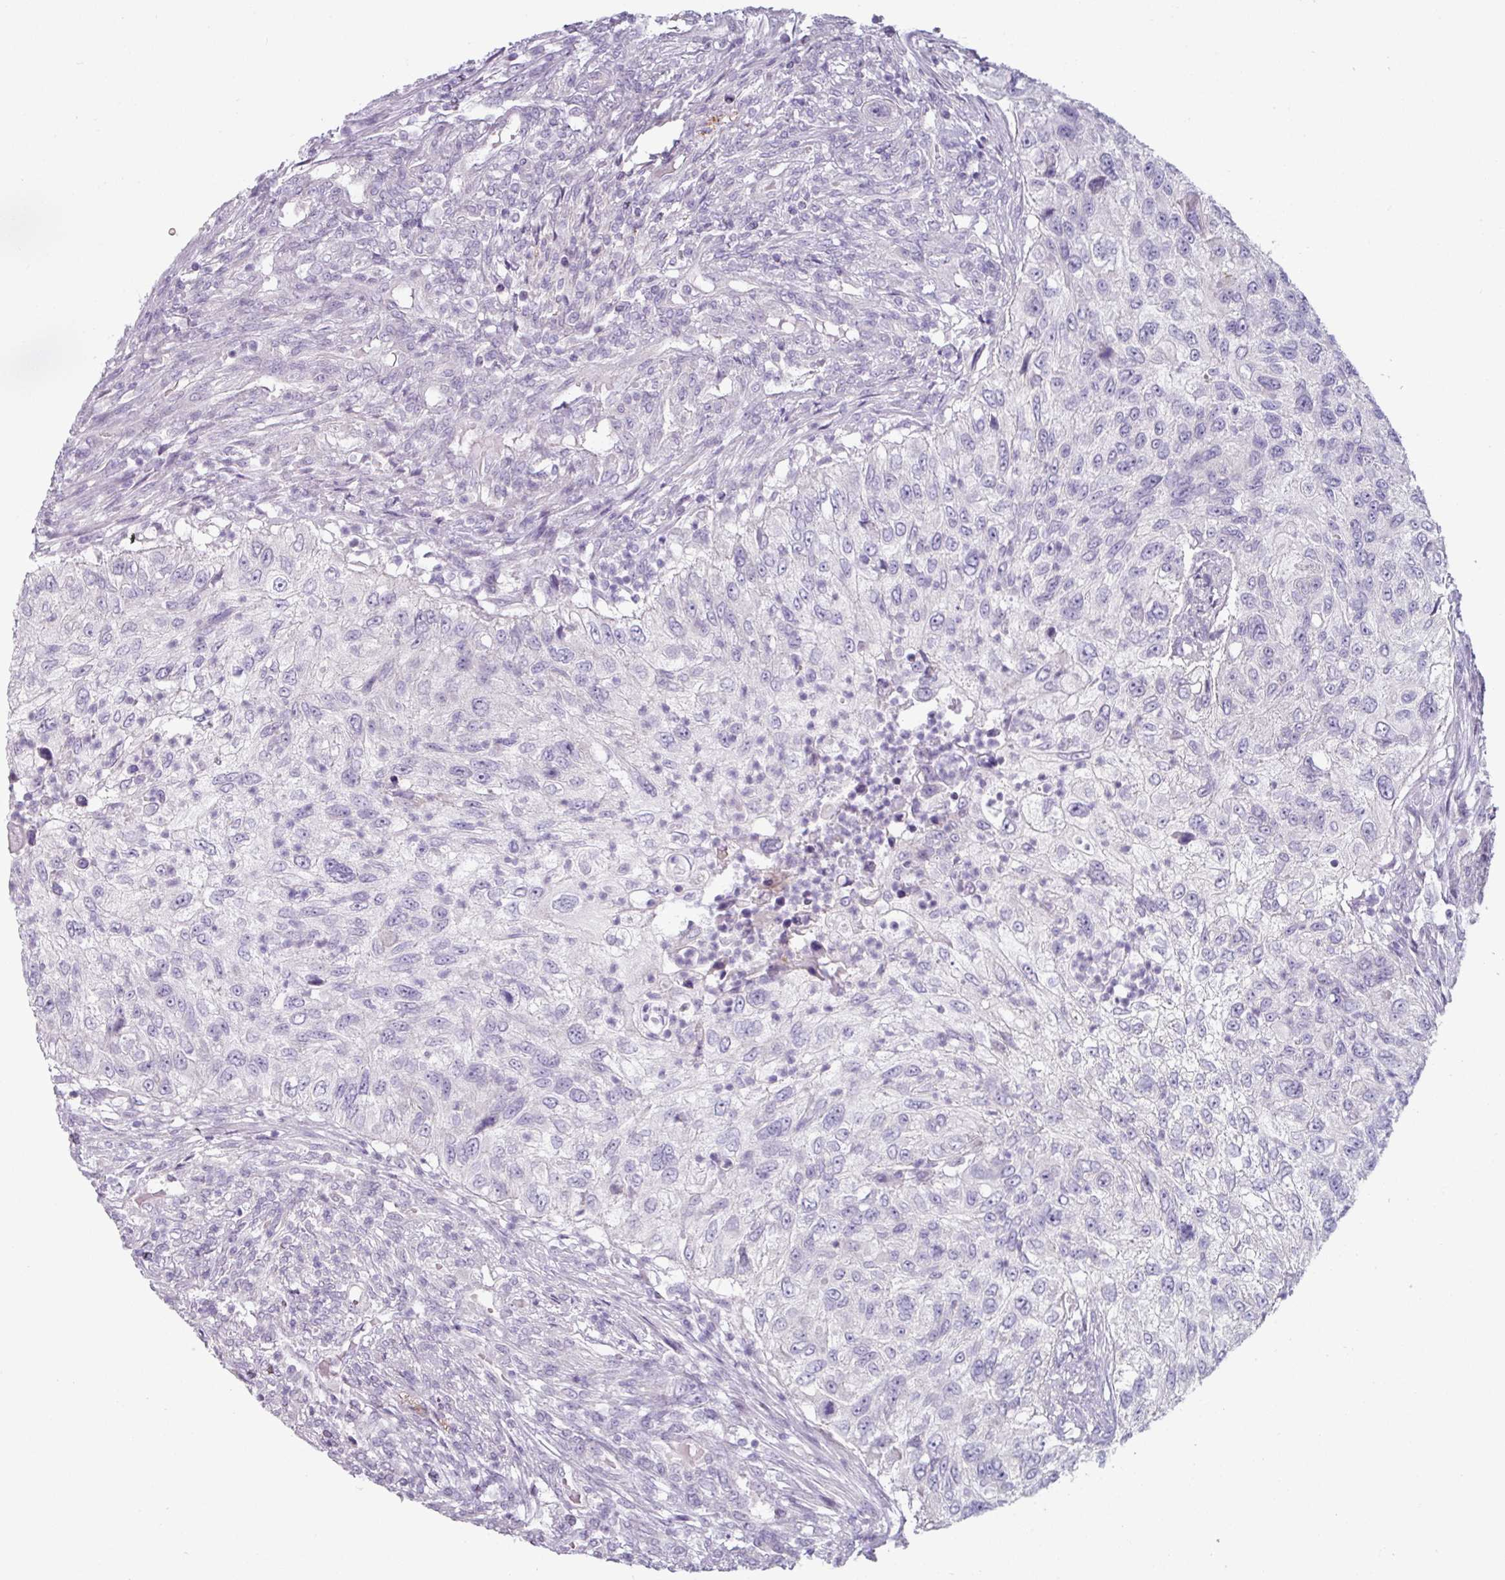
{"staining": {"intensity": "negative", "quantity": "none", "location": "none"}, "tissue": "urothelial cancer", "cell_type": "Tumor cells", "image_type": "cancer", "snomed": [{"axis": "morphology", "description": "Urothelial carcinoma, High grade"}, {"axis": "topography", "description": "Urinary bladder"}], "caption": "Immunohistochemistry (IHC) histopathology image of neoplastic tissue: urothelial cancer stained with DAB (3,3'-diaminobenzidine) exhibits no significant protein expression in tumor cells. (Brightfield microscopy of DAB (3,3'-diaminobenzidine) immunohistochemistry (IHC) at high magnification).", "gene": "MTMR14", "patient": {"sex": "female", "age": 60}}